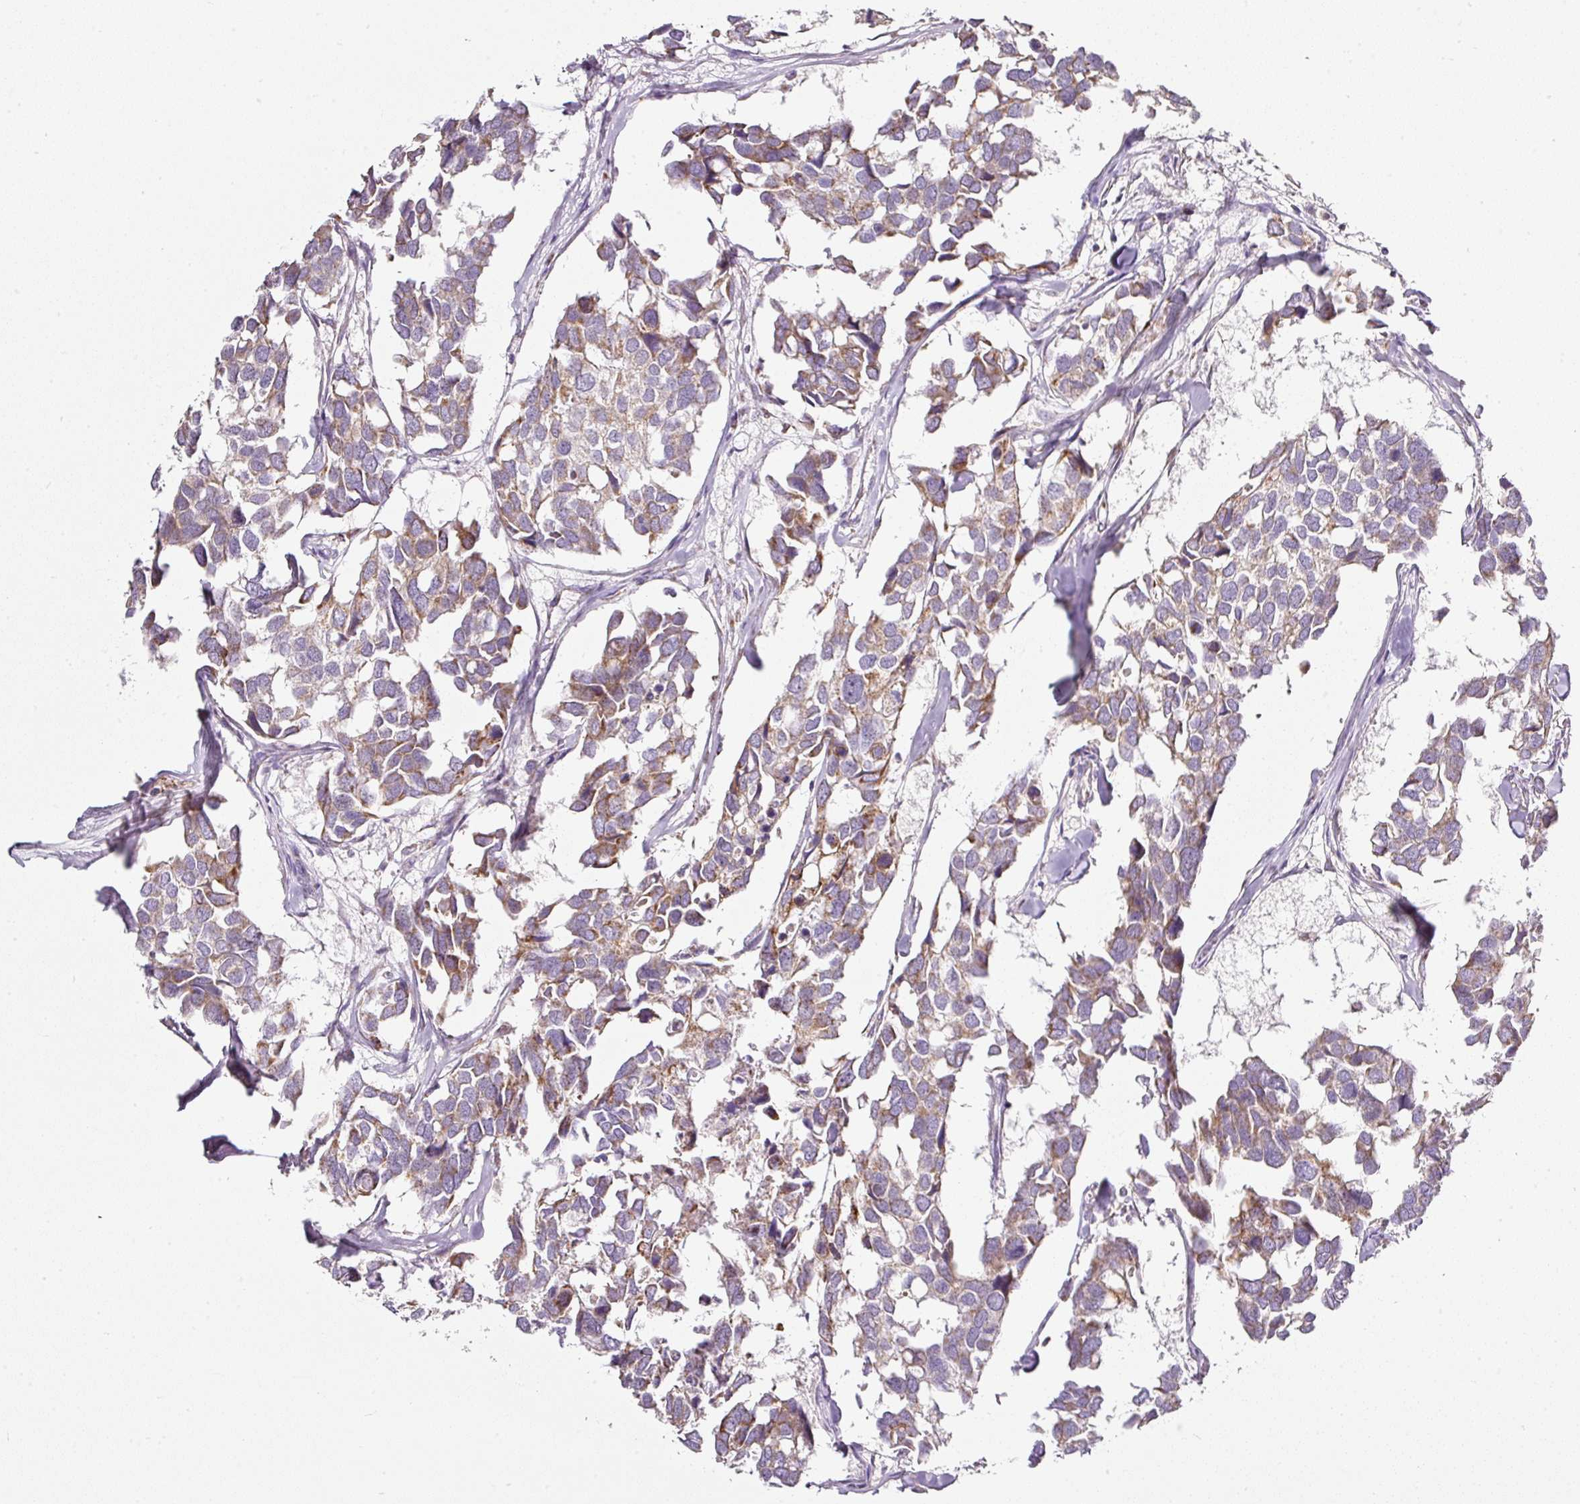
{"staining": {"intensity": "moderate", "quantity": "25%-75%", "location": "cytoplasmic/membranous"}, "tissue": "breast cancer", "cell_type": "Tumor cells", "image_type": "cancer", "snomed": [{"axis": "morphology", "description": "Duct carcinoma"}, {"axis": "topography", "description": "Breast"}], "caption": "Tumor cells show medium levels of moderate cytoplasmic/membranous positivity in about 25%-75% of cells in breast cancer (intraductal carcinoma).", "gene": "SDHA", "patient": {"sex": "female", "age": 83}}